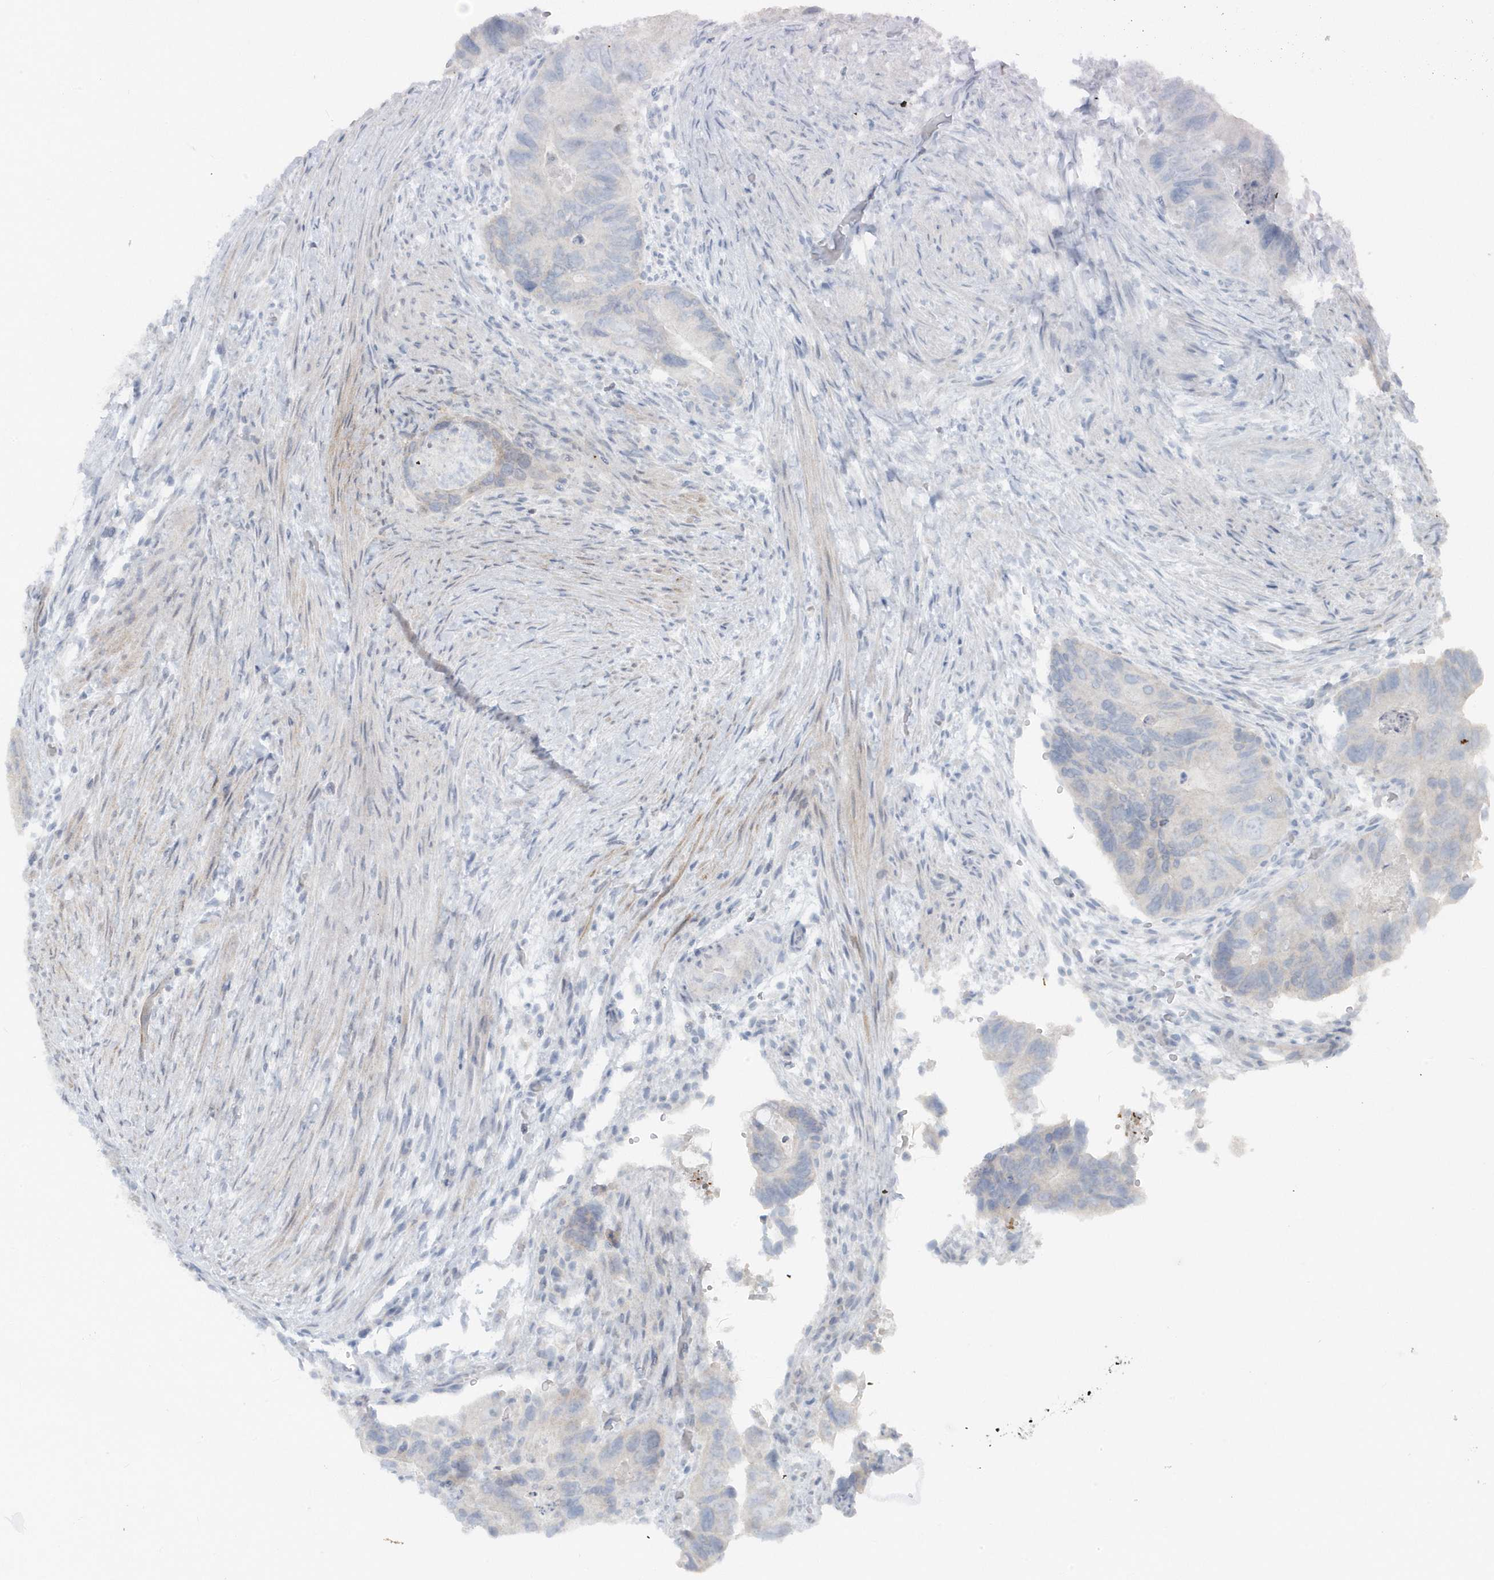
{"staining": {"intensity": "negative", "quantity": "none", "location": "none"}, "tissue": "colorectal cancer", "cell_type": "Tumor cells", "image_type": "cancer", "snomed": [{"axis": "morphology", "description": "Adenocarcinoma, NOS"}, {"axis": "topography", "description": "Rectum"}], "caption": "Immunohistochemistry of adenocarcinoma (colorectal) demonstrates no staining in tumor cells.", "gene": "ACTC1", "patient": {"sex": "male", "age": 63}}